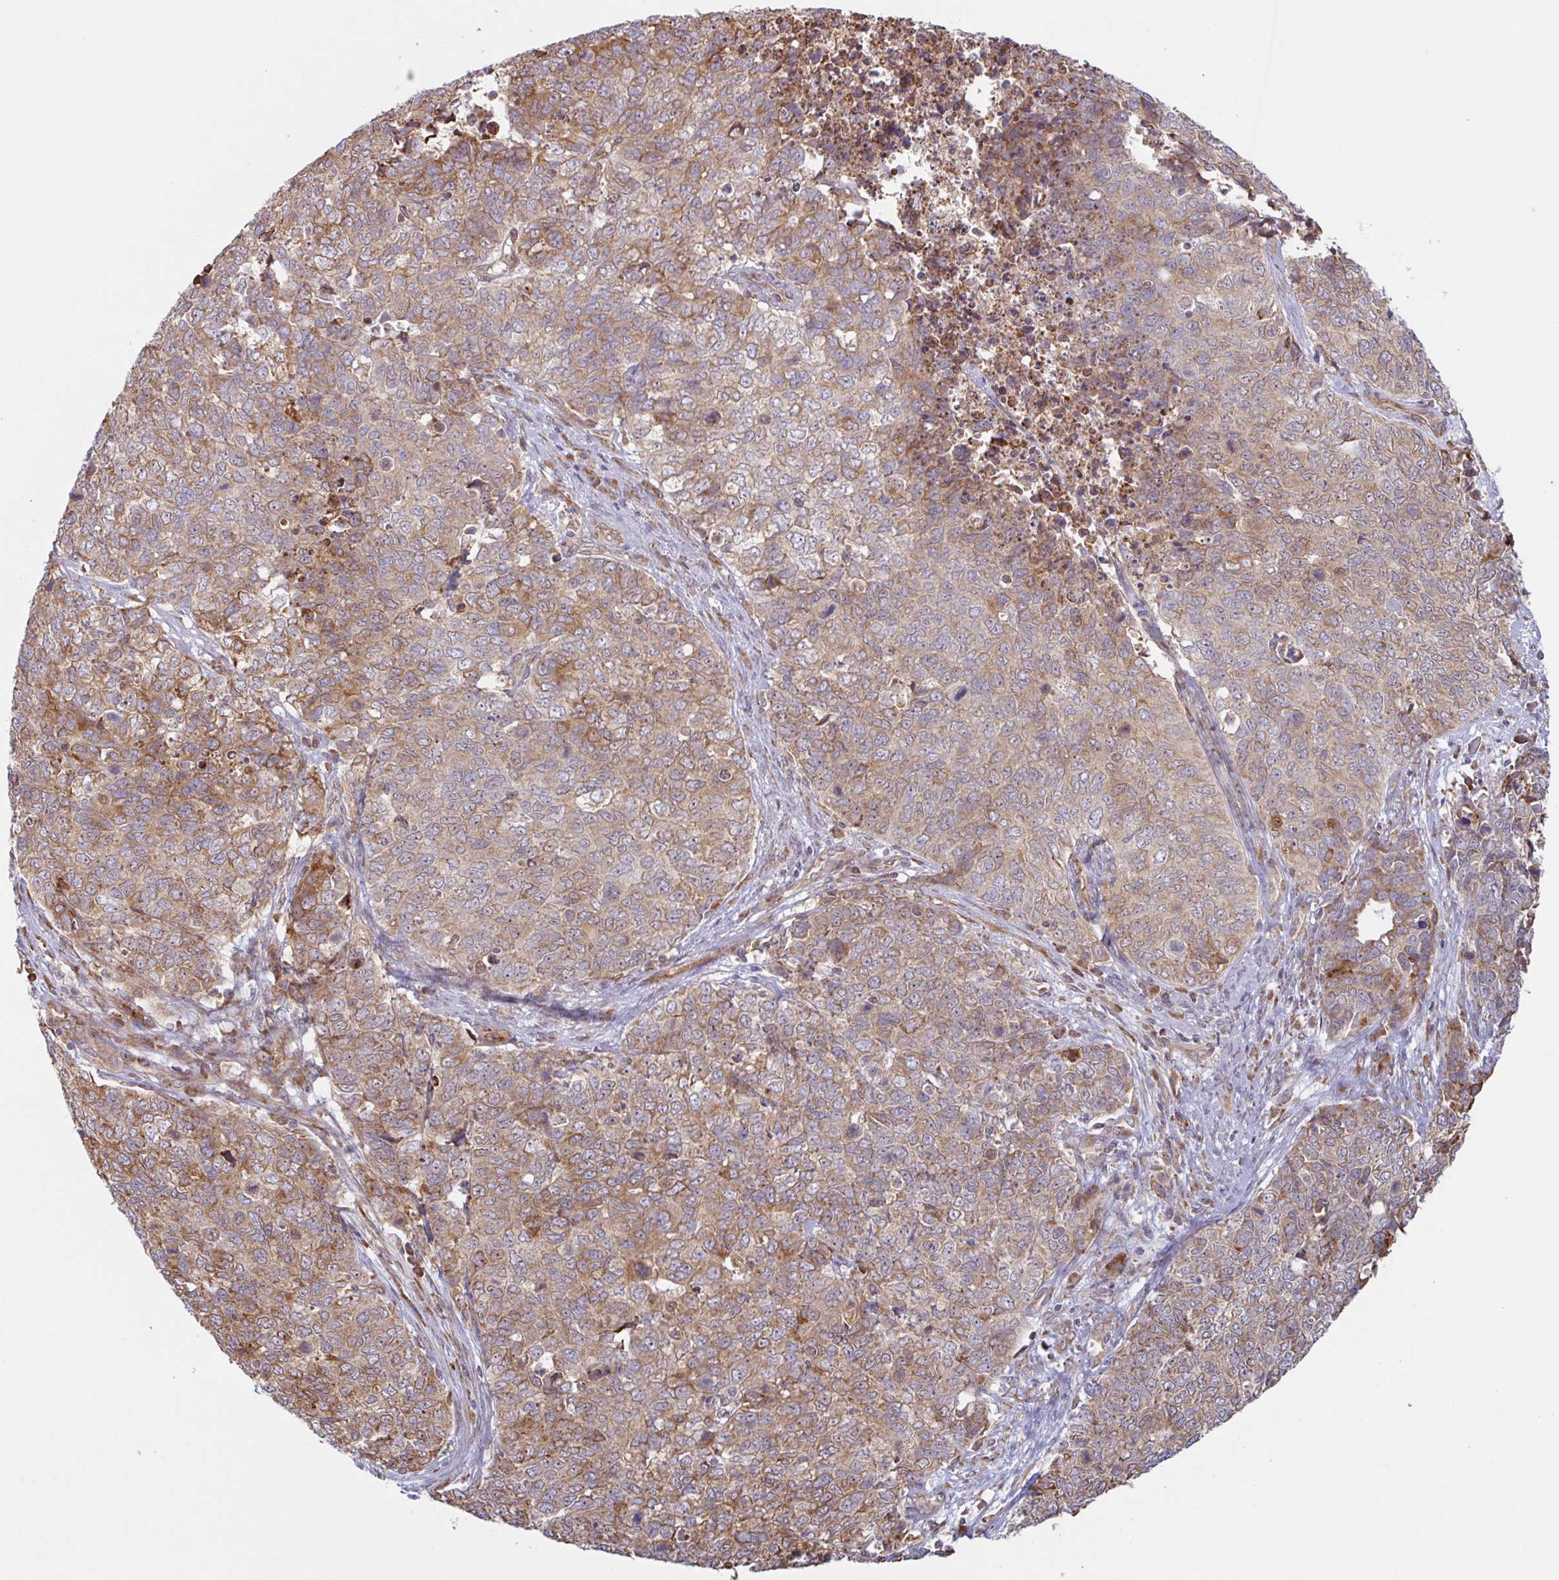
{"staining": {"intensity": "moderate", "quantity": ">75%", "location": "cytoplasmic/membranous"}, "tissue": "cervical cancer", "cell_type": "Tumor cells", "image_type": "cancer", "snomed": [{"axis": "morphology", "description": "Adenocarcinoma, NOS"}, {"axis": "topography", "description": "Cervix"}], "caption": "IHC staining of adenocarcinoma (cervical), which reveals medium levels of moderate cytoplasmic/membranous positivity in approximately >75% of tumor cells indicating moderate cytoplasmic/membranous protein expression. The staining was performed using DAB (brown) for protein detection and nuclei were counterstained in hematoxylin (blue).", "gene": "RIT1", "patient": {"sex": "female", "age": 63}}